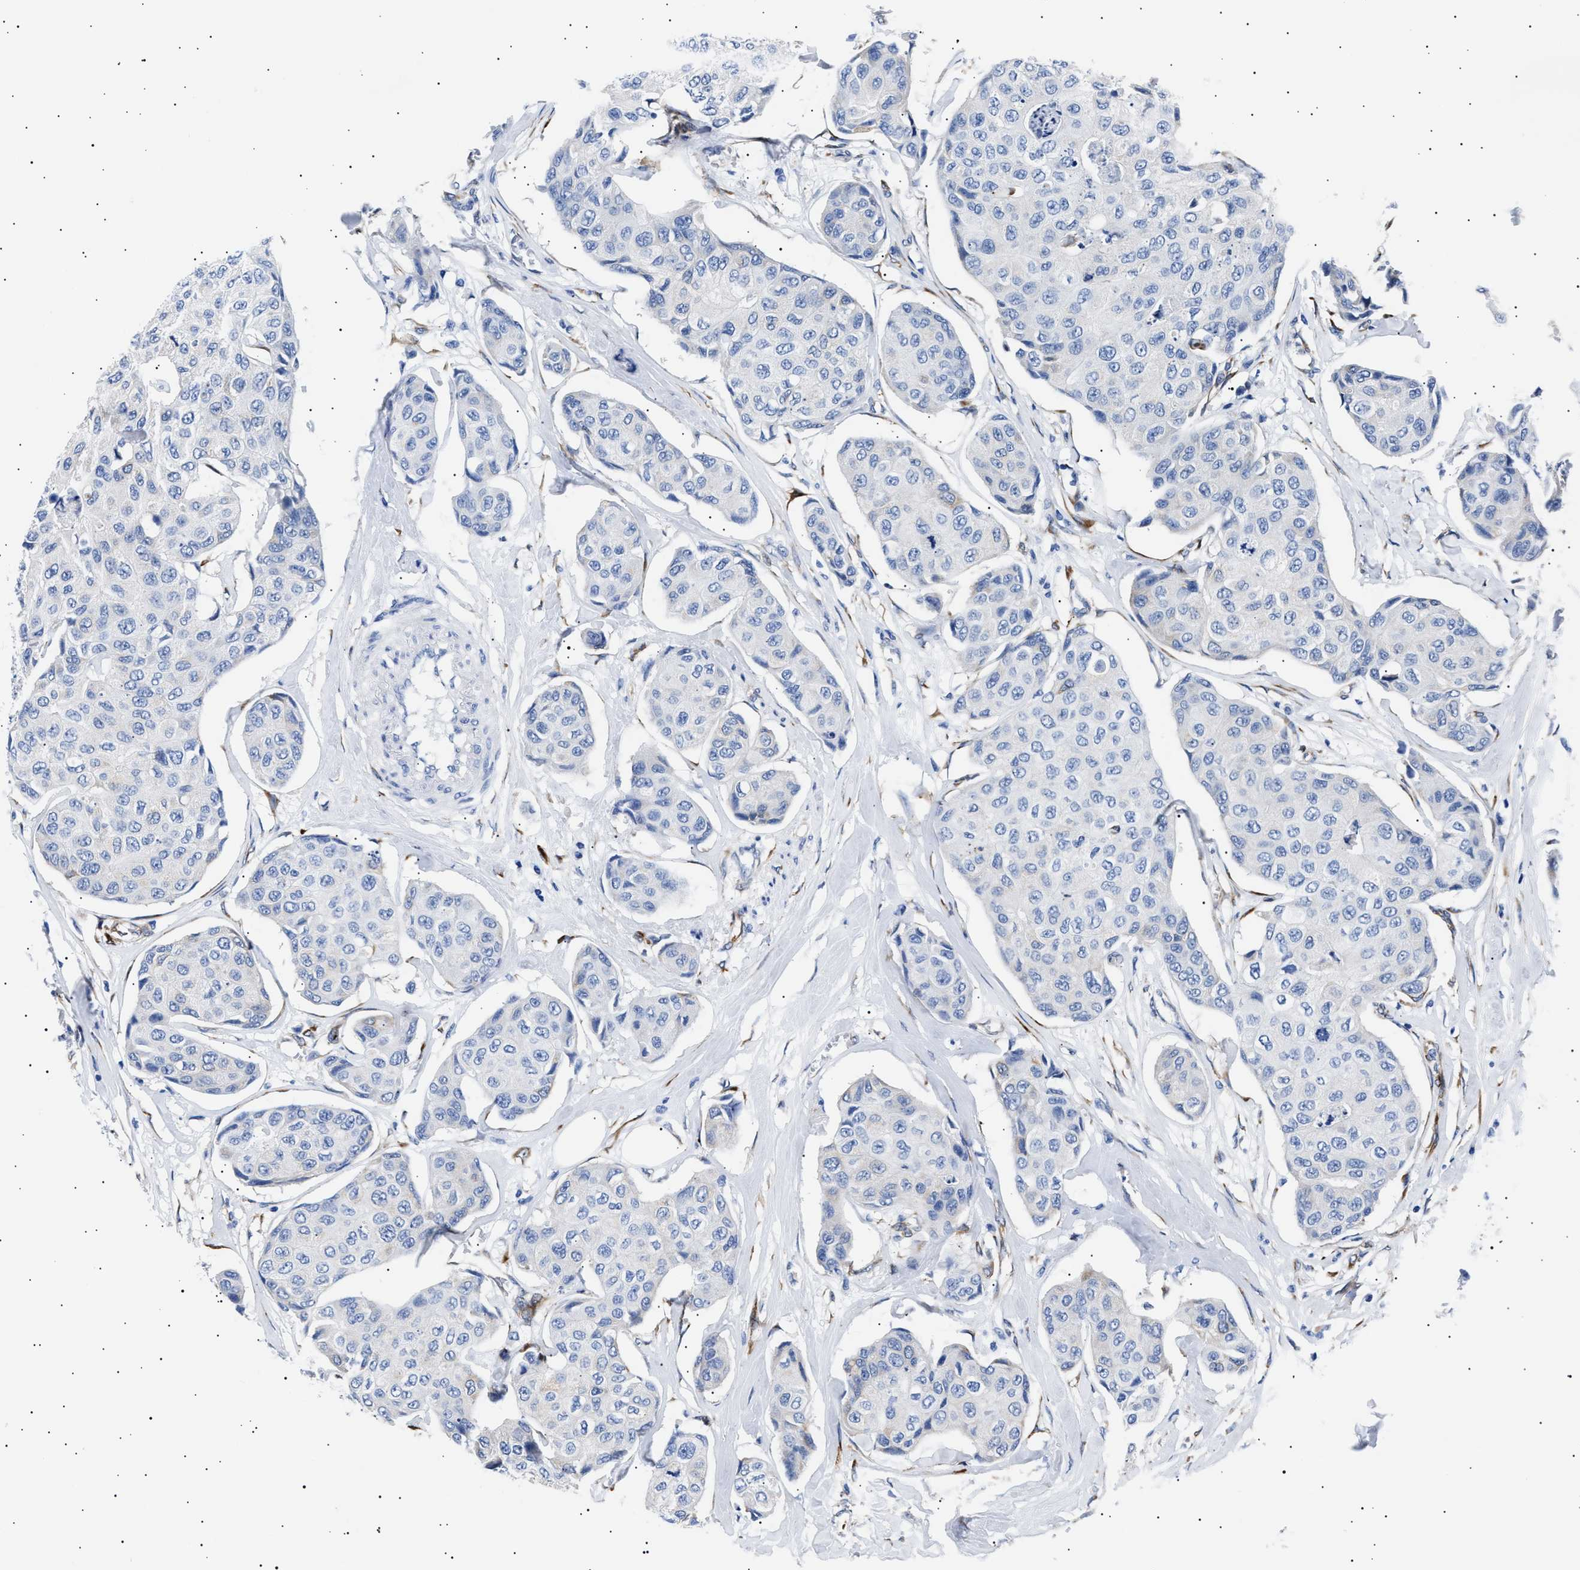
{"staining": {"intensity": "negative", "quantity": "none", "location": "none"}, "tissue": "breast cancer", "cell_type": "Tumor cells", "image_type": "cancer", "snomed": [{"axis": "morphology", "description": "Duct carcinoma"}, {"axis": "topography", "description": "Breast"}], "caption": "IHC of invasive ductal carcinoma (breast) exhibits no expression in tumor cells.", "gene": "HEMGN", "patient": {"sex": "female", "age": 80}}